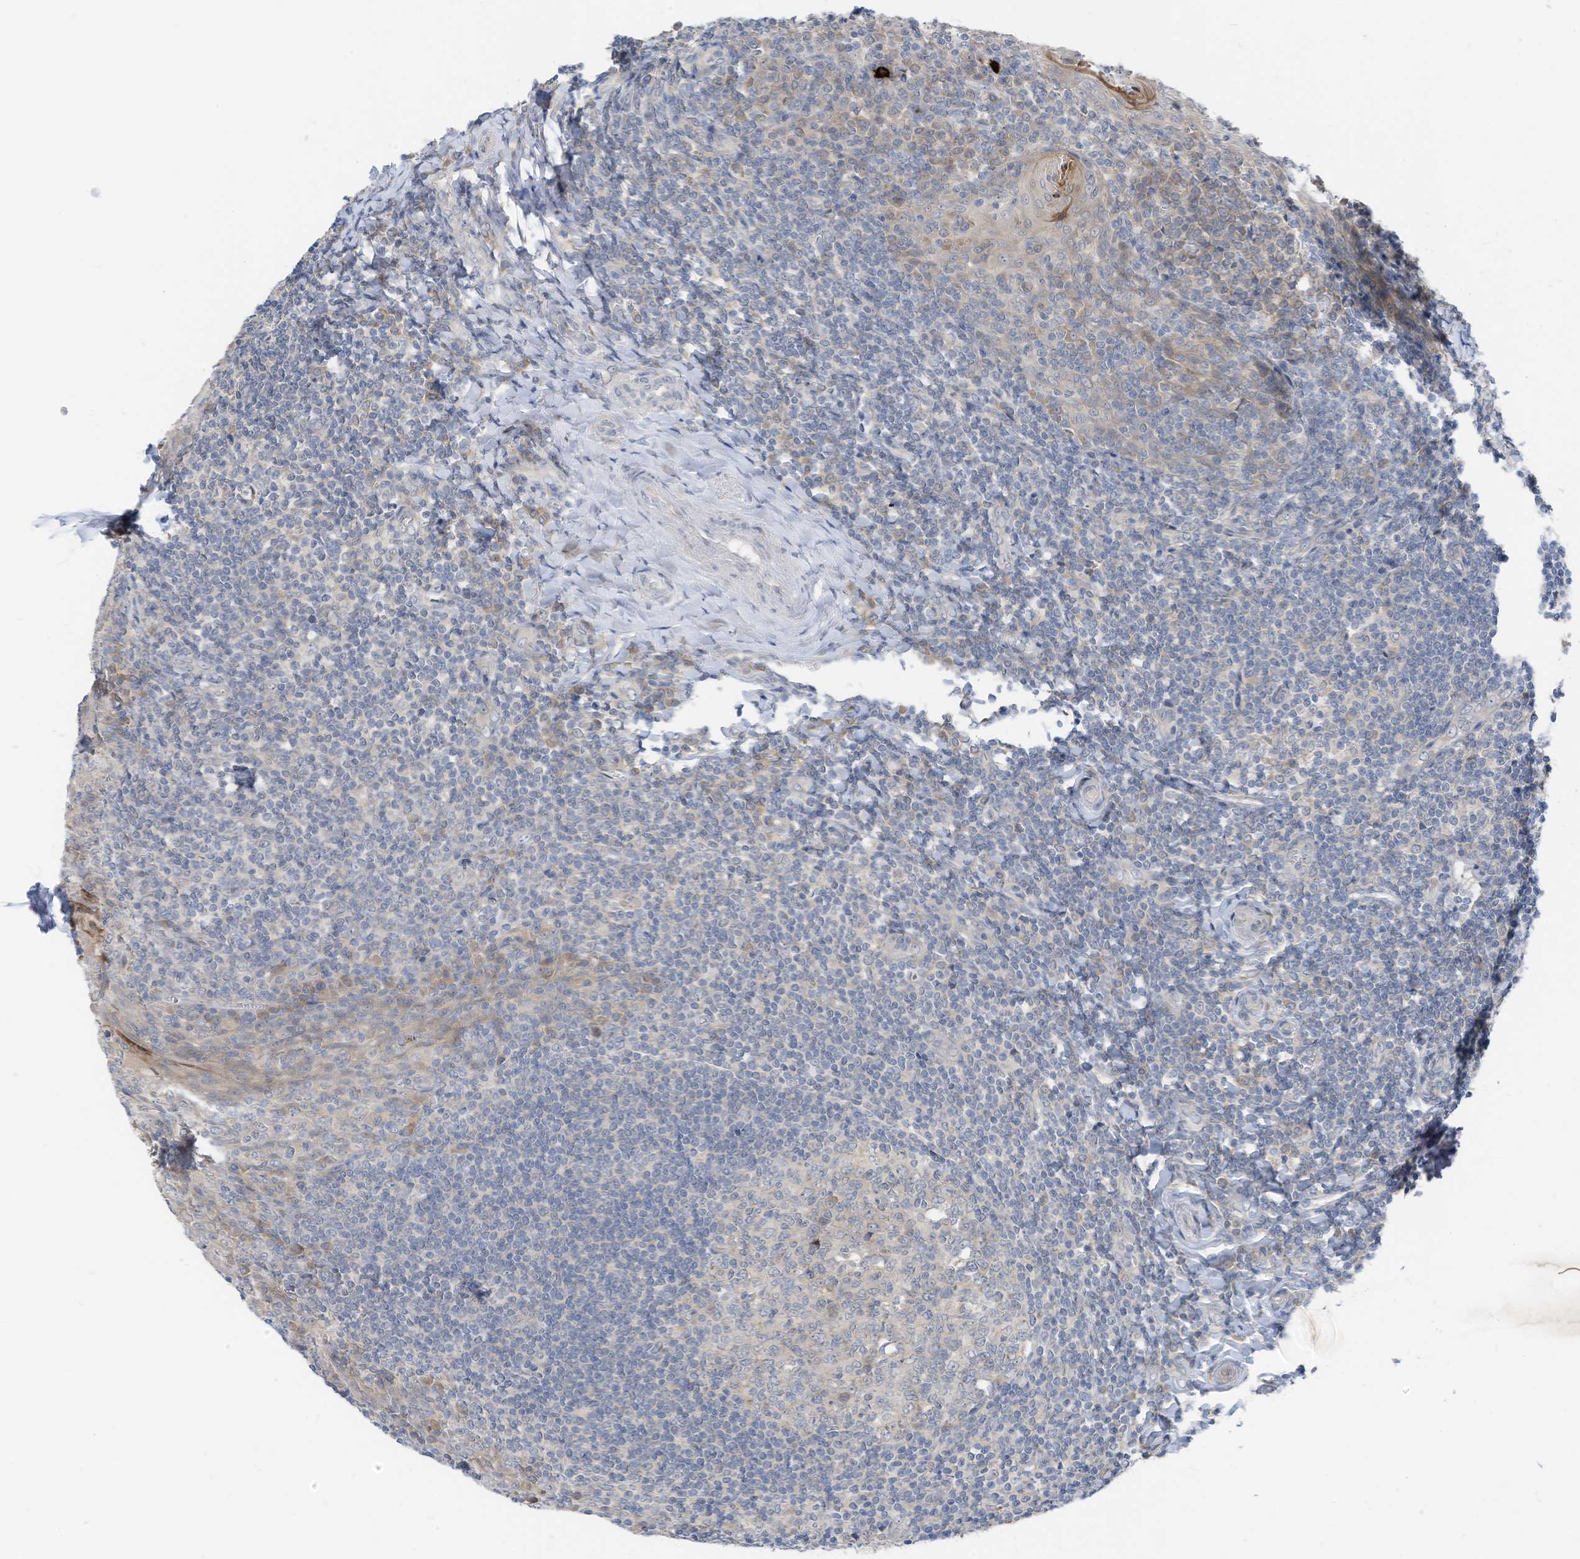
{"staining": {"intensity": "negative", "quantity": "none", "location": "none"}, "tissue": "tonsil", "cell_type": "Germinal center cells", "image_type": "normal", "snomed": [{"axis": "morphology", "description": "Normal tissue, NOS"}, {"axis": "topography", "description": "Tonsil"}], "caption": "This is a image of immunohistochemistry staining of unremarkable tonsil, which shows no staining in germinal center cells.", "gene": "LDAH", "patient": {"sex": "male", "age": 27}}